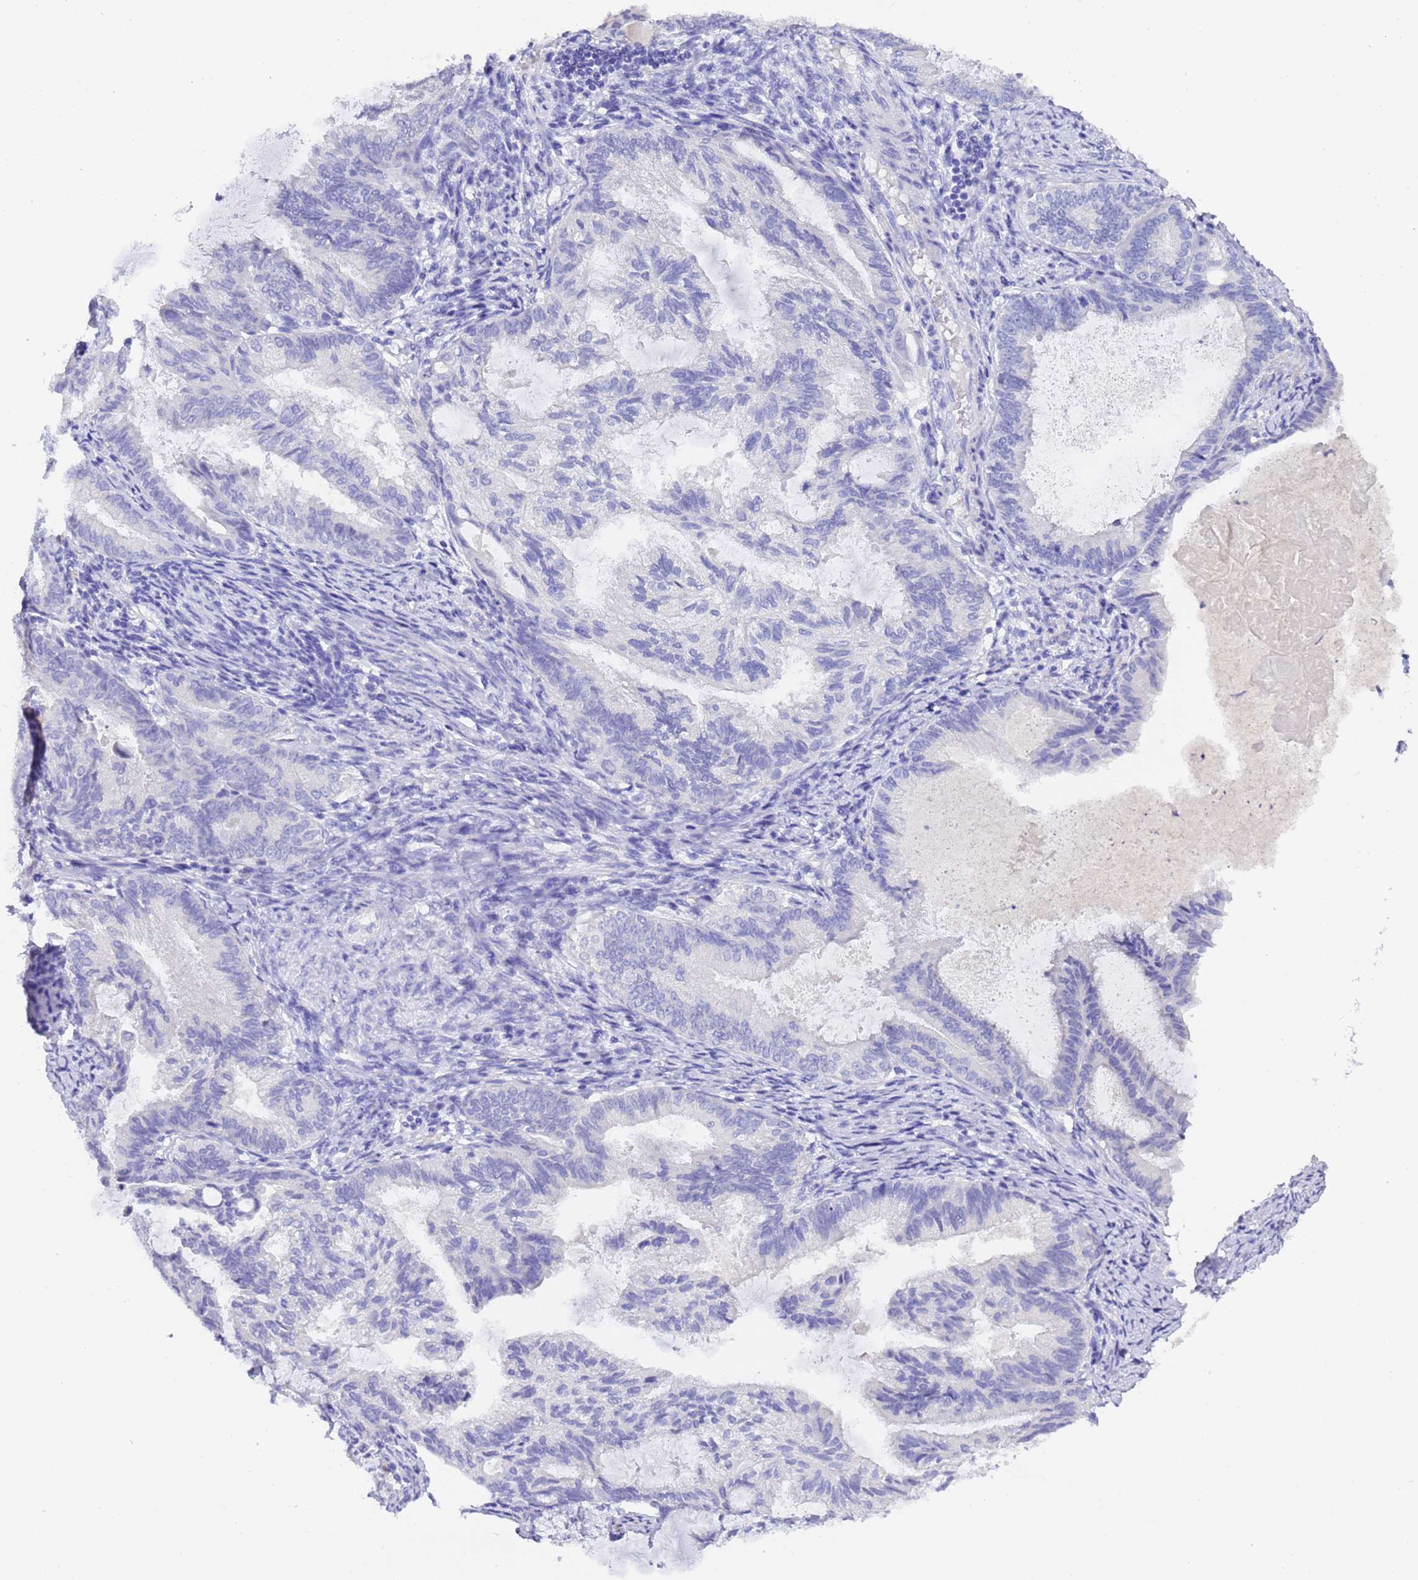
{"staining": {"intensity": "negative", "quantity": "none", "location": "none"}, "tissue": "endometrial cancer", "cell_type": "Tumor cells", "image_type": "cancer", "snomed": [{"axis": "morphology", "description": "Adenocarcinoma, NOS"}, {"axis": "topography", "description": "Endometrium"}], "caption": "The histopathology image exhibits no significant positivity in tumor cells of endometrial cancer.", "gene": "GABRA1", "patient": {"sex": "female", "age": 86}}